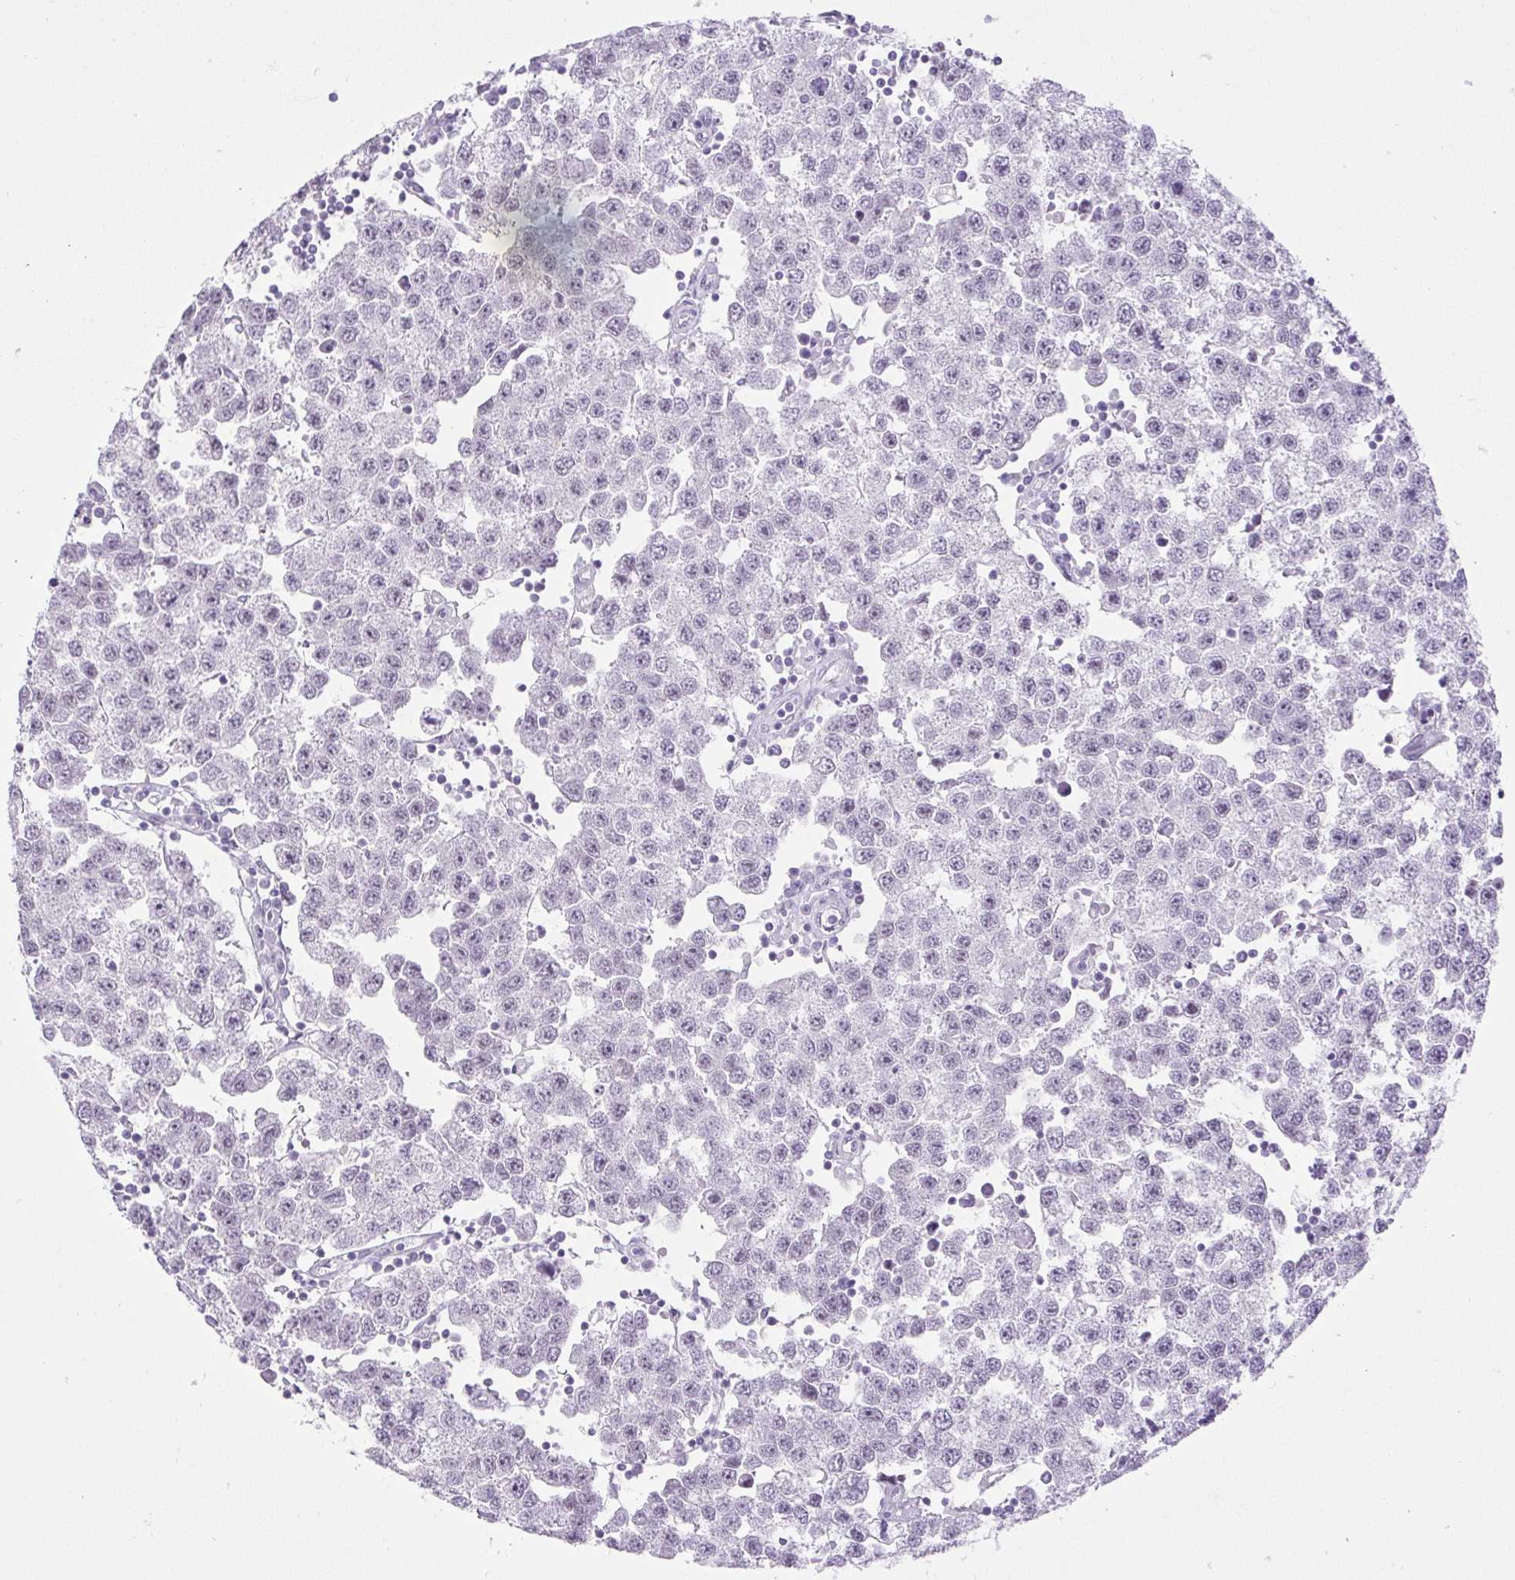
{"staining": {"intensity": "negative", "quantity": "none", "location": "none"}, "tissue": "testis cancer", "cell_type": "Tumor cells", "image_type": "cancer", "snomed": [{"axis": "morphology", "description": "Seminoma, NOS"}, {"axis": "topography", "description": "Testis"}], "caption": "DAB (3,3'-diaminobenzidine) immunohistochemical staining of human testis cancer (seminoma) exhibits no significant expression in tumor cells.", "gene": "BCAS1", "patient": {"sex": "male", "age": 34}}